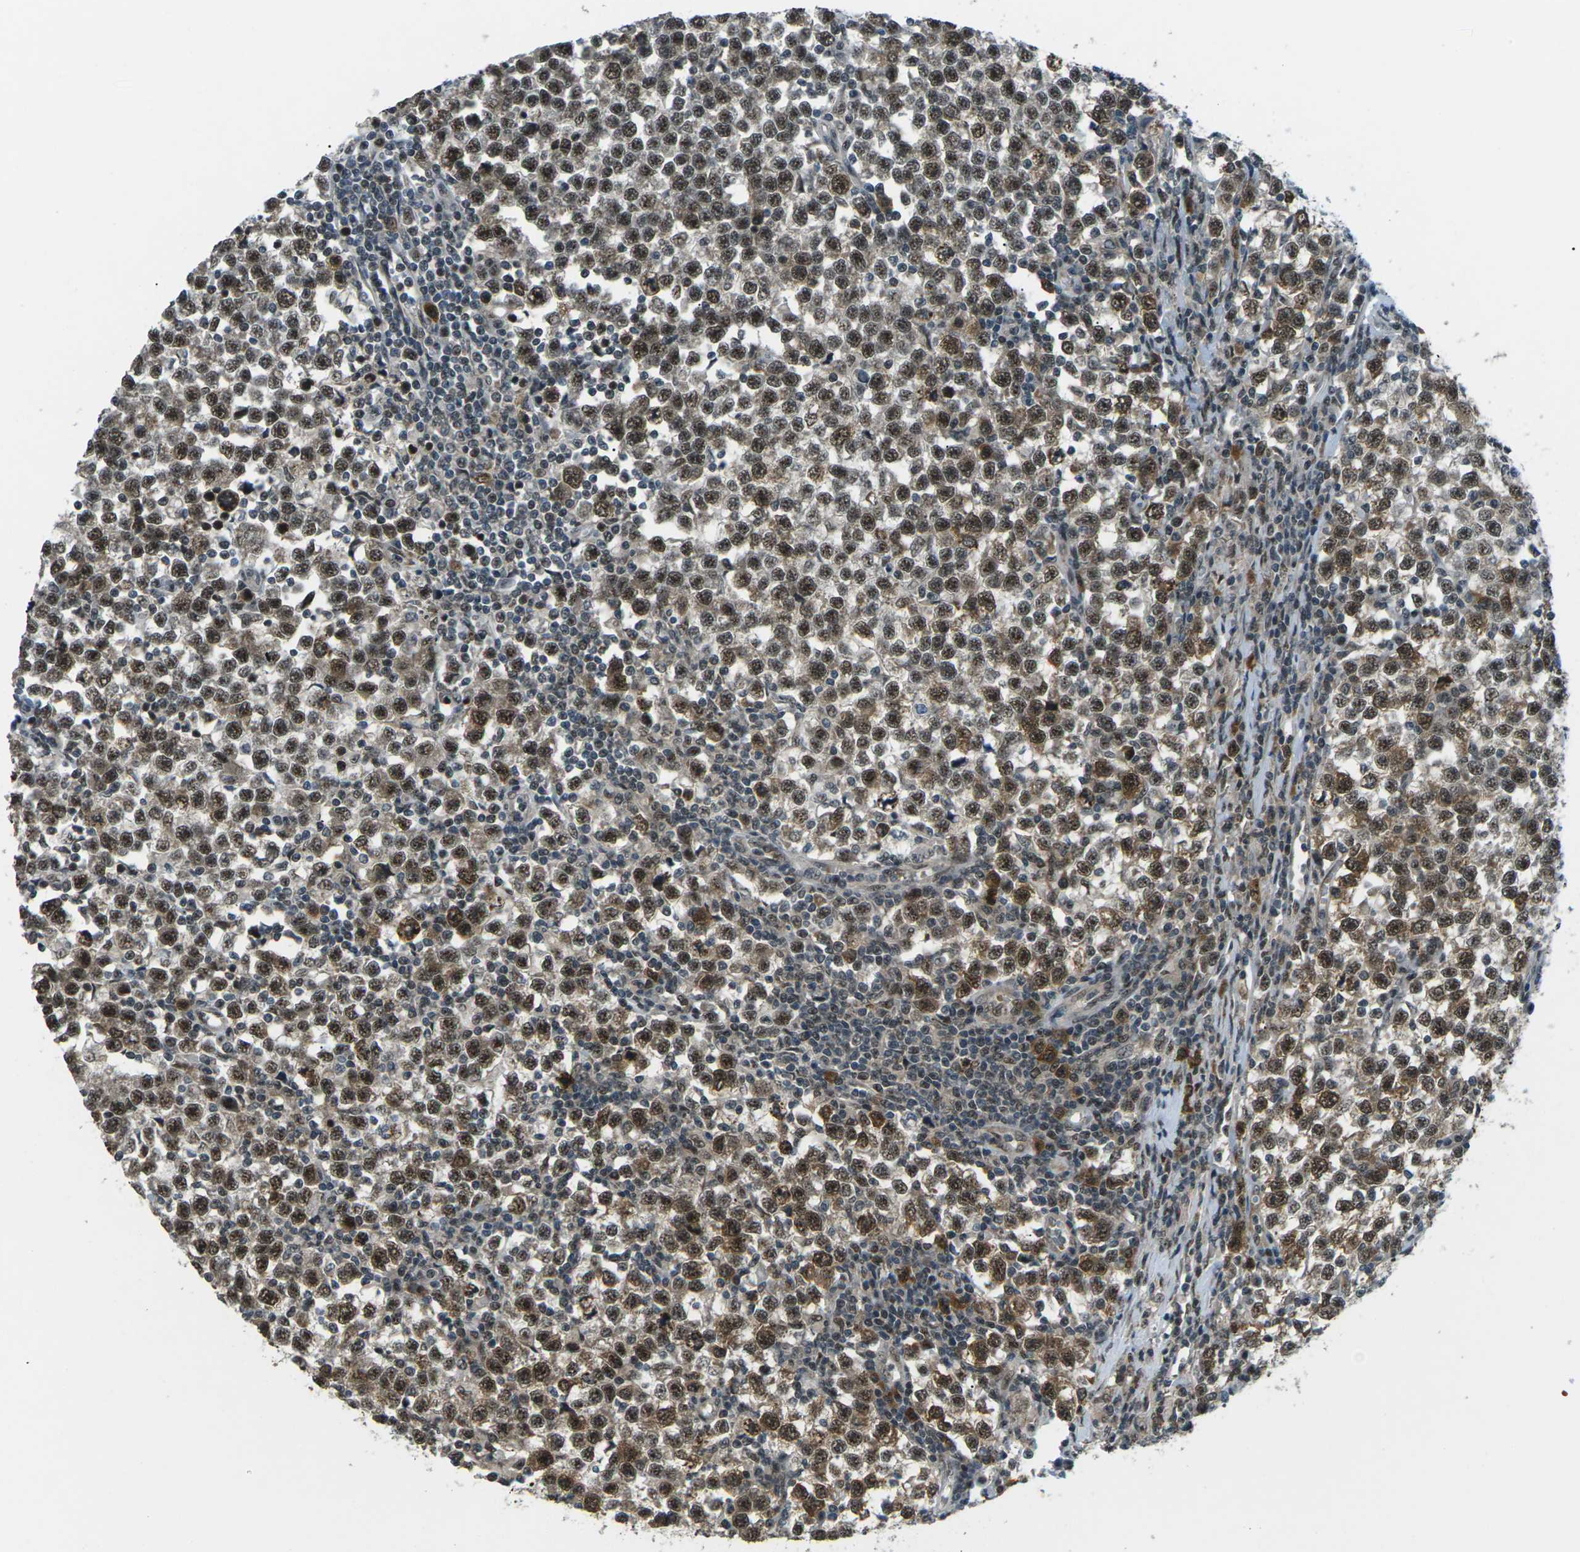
{"staining": {"intensity": "strong", "quantity": ">75%", "location": "cytoplasmic/membranous,nuclear"}, "tissue": "testis cancer", "cell_type": "Tumor cells", "image_type": "cancer", "snomed": [{"axis": "morphology", "description": "Seminoma, NOS"}, {"axis": "topography", "description": "Testis"}], "caption": "Testis cancer was stained to show a protein in brown. There is high levels of strong cytoplasmic/membranous and nuclear expression in approximately >75% of tumor cells.", "gene": "UBE2S", "patient": {"sex": "male", "age": 43}}